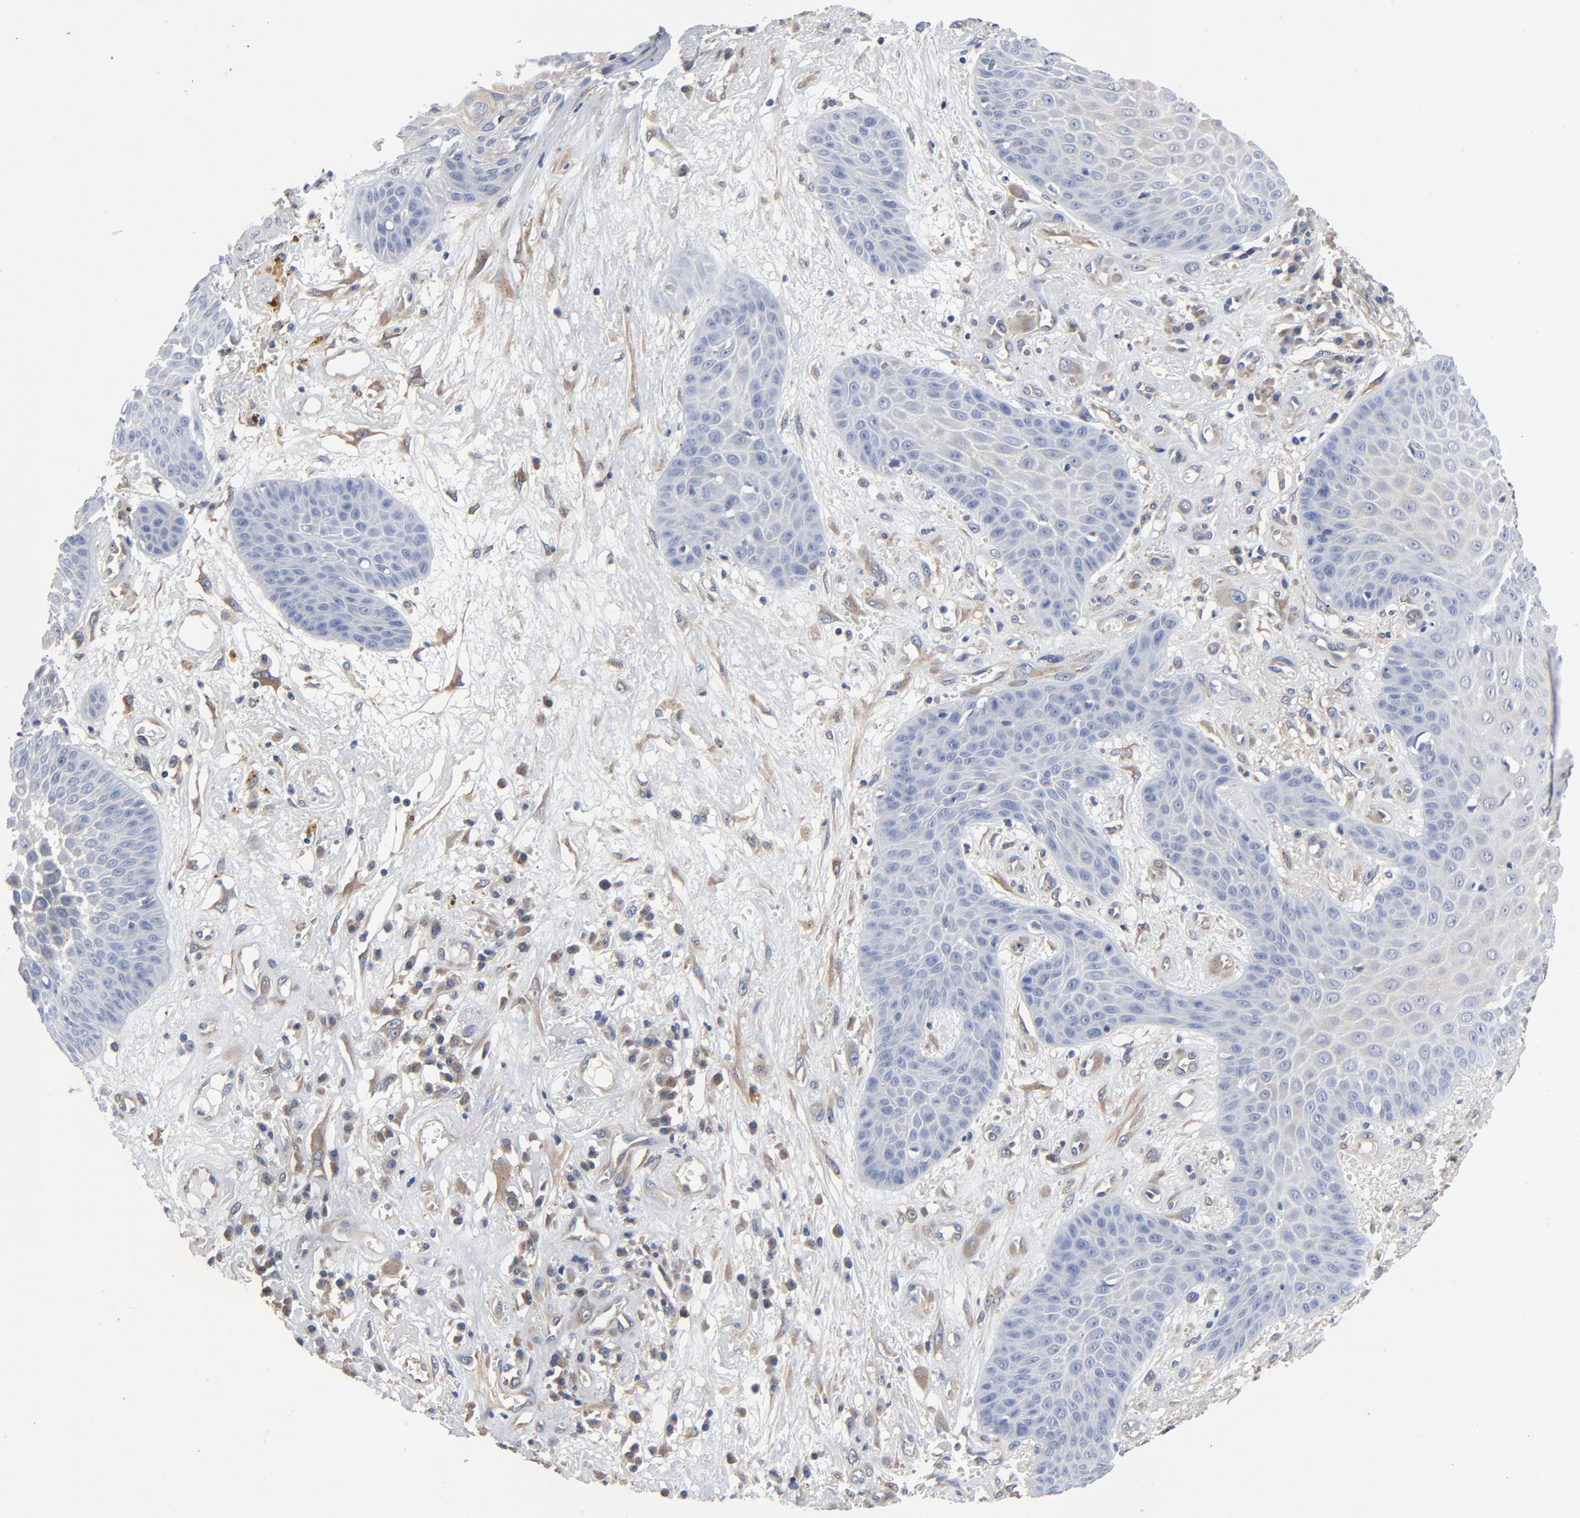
{"staining": {"intensity": "weak", "quantity": "25%-75%", "location": "cytoplasmic/membranous"}, "tissue": "skin cancer", "cell_type": "Tumor cells", "image_type": "cancer", "snomed": [{"axis": "morphology", "description": "Squamous cell carcinoma, NOS"}, {"axis": "topography", "description": "Skin"}], "caption": "Immunohistochemistry (IHC) staining of squamous cell carcinoma (skin), which demonstrates low levels of weak cytoplasmic/membranous expression in about 25%-75% of tumor cells indicating weak cytoplasmic/membranous protein expression. The staining was performed using DAB (3,3'-diaminobenzidine) (brown) for protein detection and nuclei were counterstained in hematoxylin (blue).", "gene": "DYNLT3", "patient": {"sex": "male", "age": 65}}